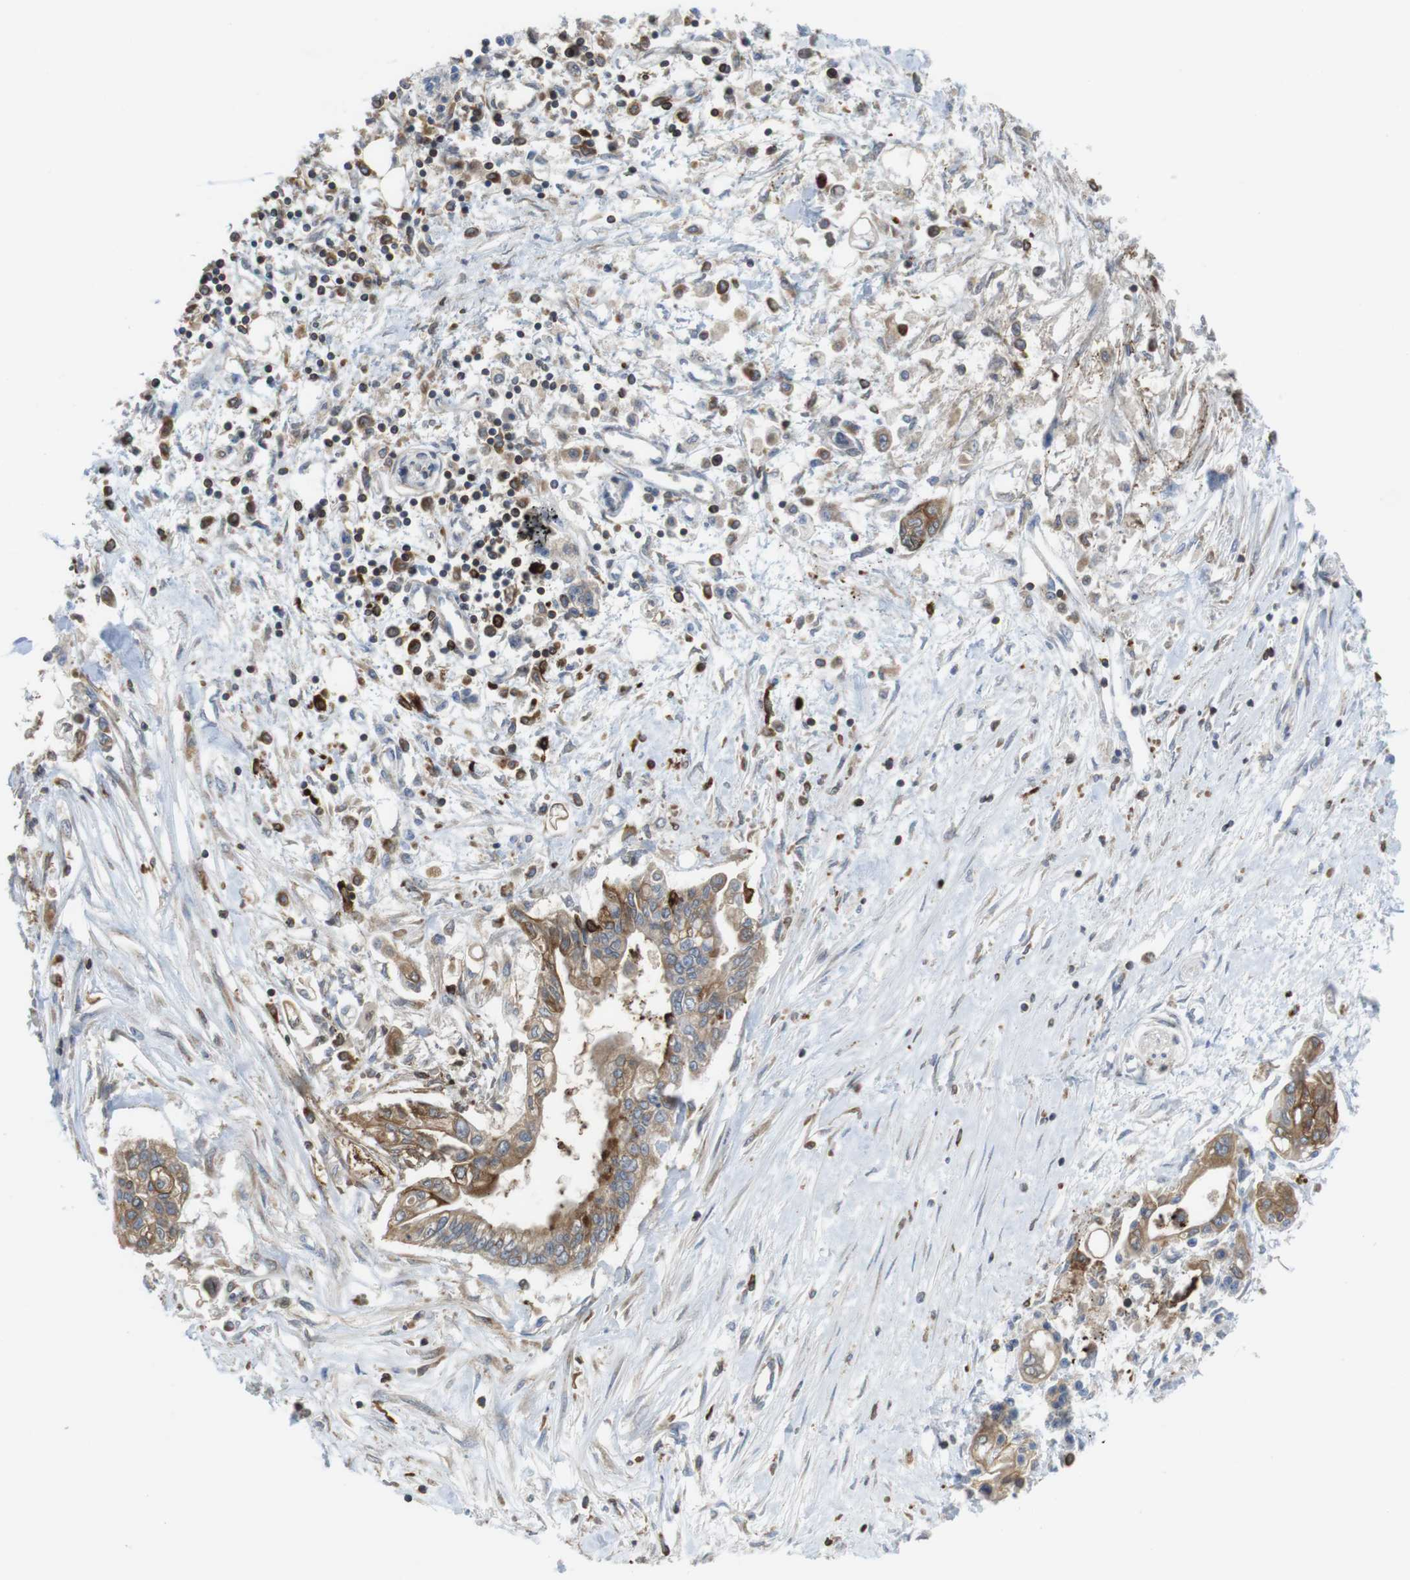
{"staining": {"intensity": "moderate", "quantity": ">75%", "location": "cytoplasmic/membranous"}, "tissue": "pancreatic cancer", "cell_type": "Tumor cells", "image_type": "cancer", "snomed": [{"axis": "morphology", "description": "Adenocarcinoma, NOS"}, {"axis": "topography", "description": "Pancreas"}], "caption": "Approximately >75% of tumor cells in pancreatic adenocarcinoma show moderate cytoplasmic/membranous protein positivity as visualized by brown immunohistochemical staining.", "gene": "ARL6IP5", "patient": {"sex": "female", "age": 77}}